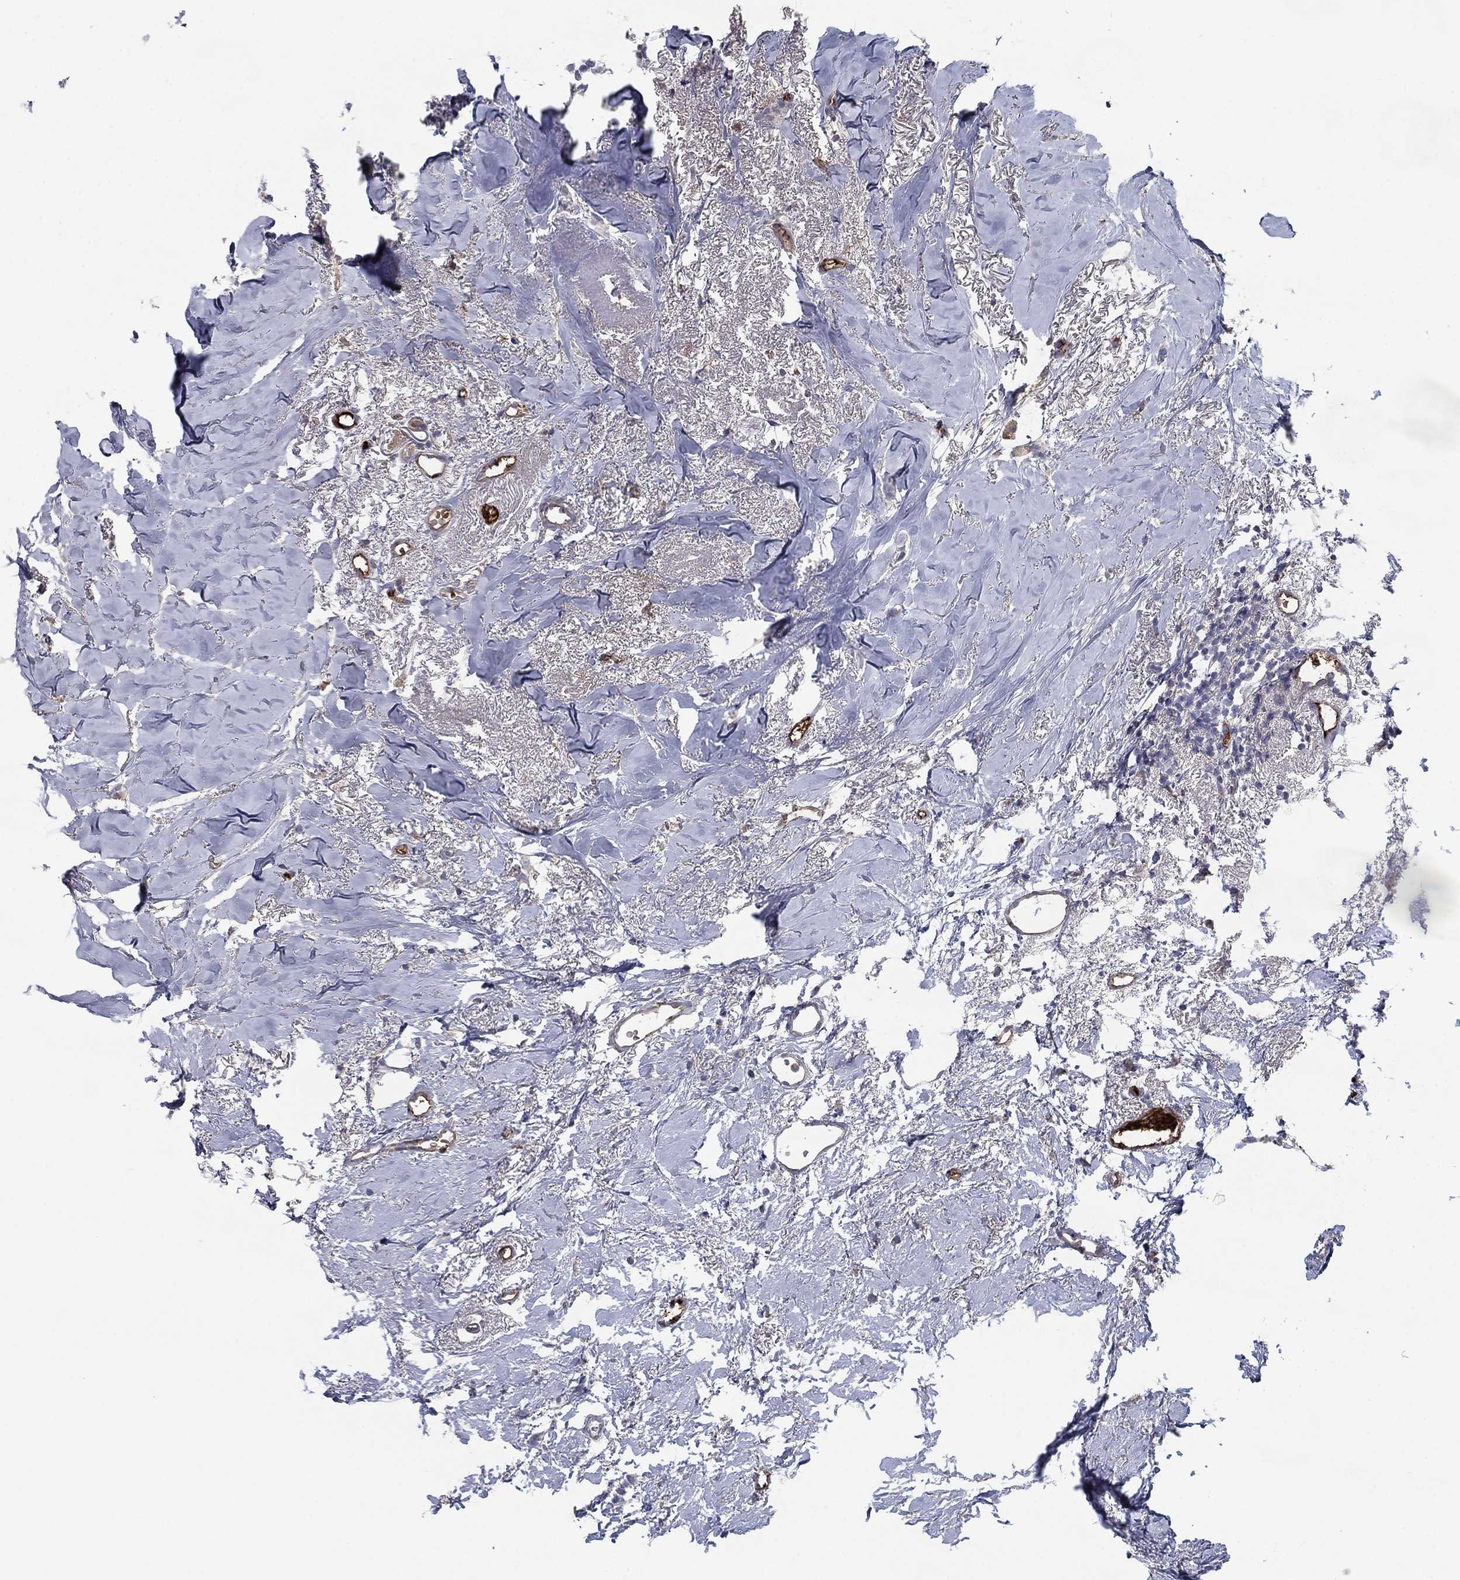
{"staining": {"intensity": "negative", "quantity": "none", "location": "none"}, "tissue": "breast cancer", "cell_type": "Tumor cells", "image_type": "cancer", "snomed": [{"axis": "morphology", "description": "Duct carcinoma"}, {"axis": "topography", "description": "Breast"}], "caption": "Photomicrograph shows no protein staining in tumor cells of breast cancer tissue. (Immunohistochemistry, brightfield microscopy, high magnification).", "gene": "APOC3", "patient": {"sex": "female", "age": 85}}